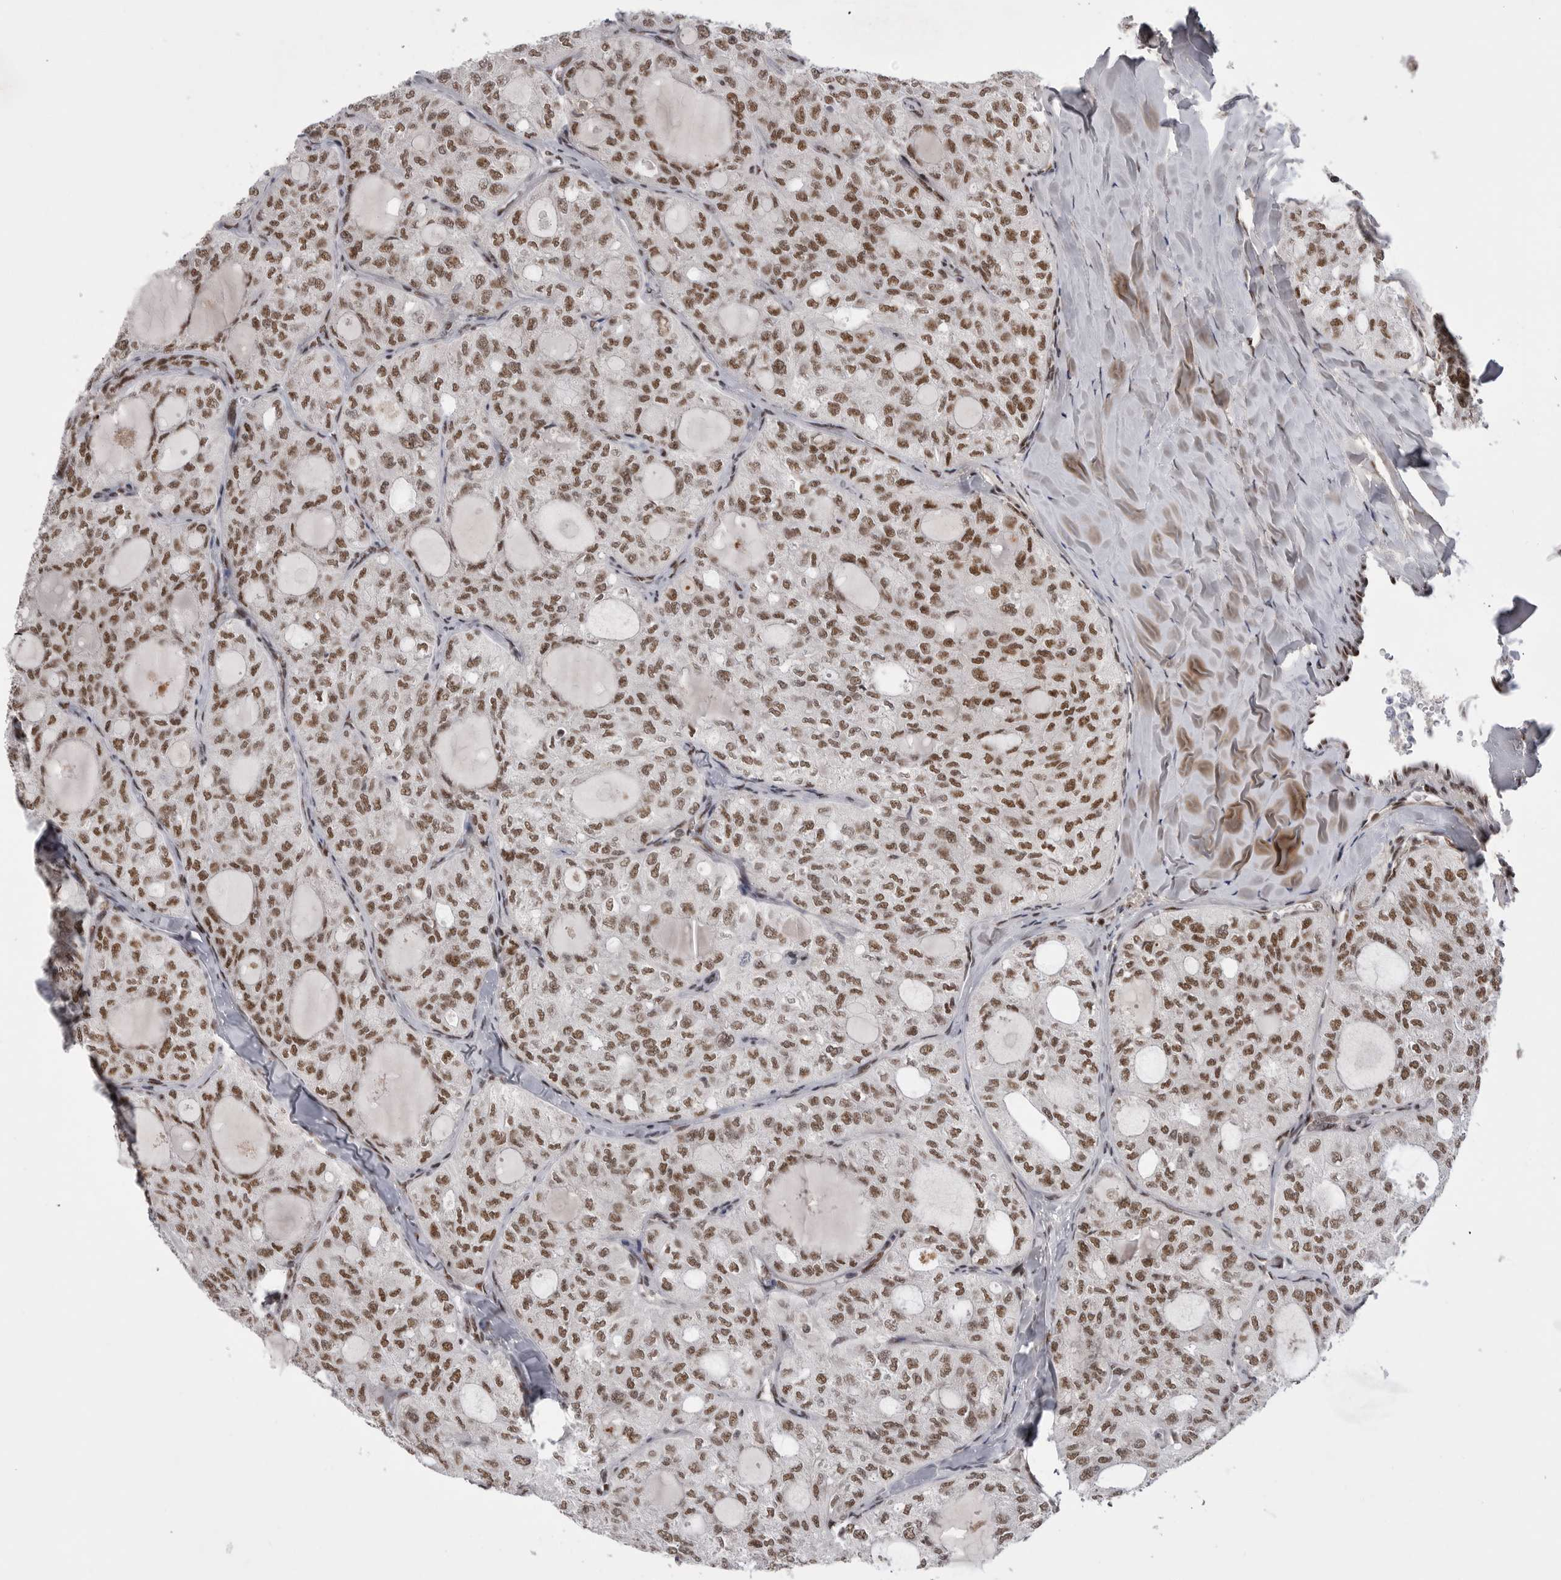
{"staining": {"intensity": "moderate", "quantity": ">75%", "location": "nuclear"}, "tissue": "thyroid cancer", "cell_type": "Tumor cells", "image_type": "cancer", "snomed": [{"axis": "morphology", "description": "Follicular adenoma carcinoma, NOS"}, {"axis": "topography", "description": "Thyroid gland"}], "caption": "This micrograph demonstrates IHC staining of thyroid cancer, with medium moderate nuclear positivity in about >75% of tumor cells.", "gene": "PPP1R8", "patient": {"sex": "male", "age": 75}}